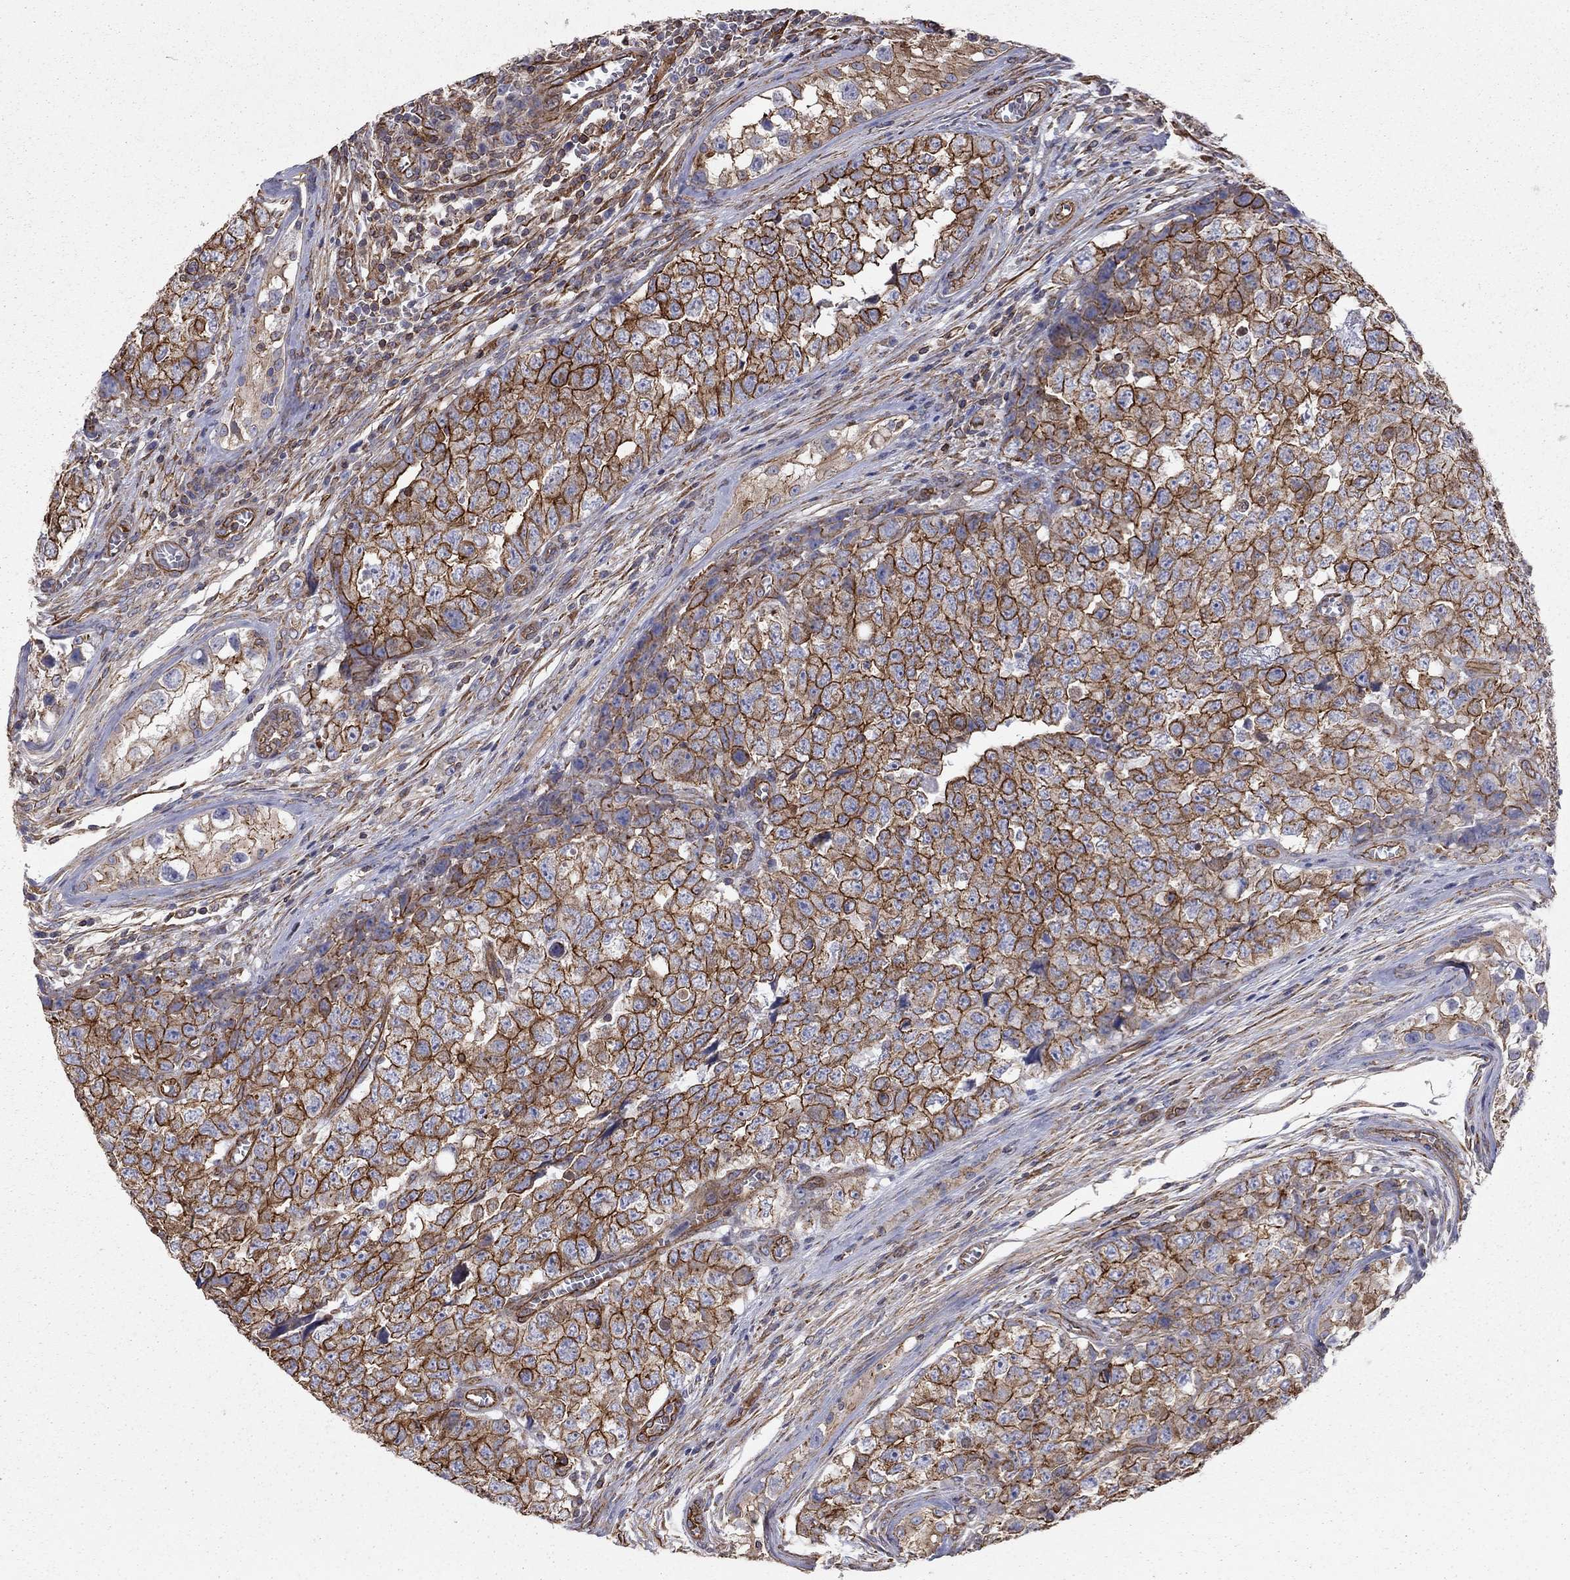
{"staining": {"intensity": "strong", "quantity": ">75%", "location": "cytoplasmic/membranous"}, "tissue": "testis cancer", "cell_type": "Tumor cells", "image_type": "cancer", "snomed": [{"axis": "morphology", "description": "Carcinoma, Embryonal, NOS"}, {"axis": "topography", "description": "Testis"}], "caption": "Immunohistochemical staining of testis embryonal carcinoma reveals high levels of strong cytoplasmic/membranous protein positivity in about >75% of tumor cells.", "gene": "BICDL2", "patient": {"sex": "male", "age": 23}}